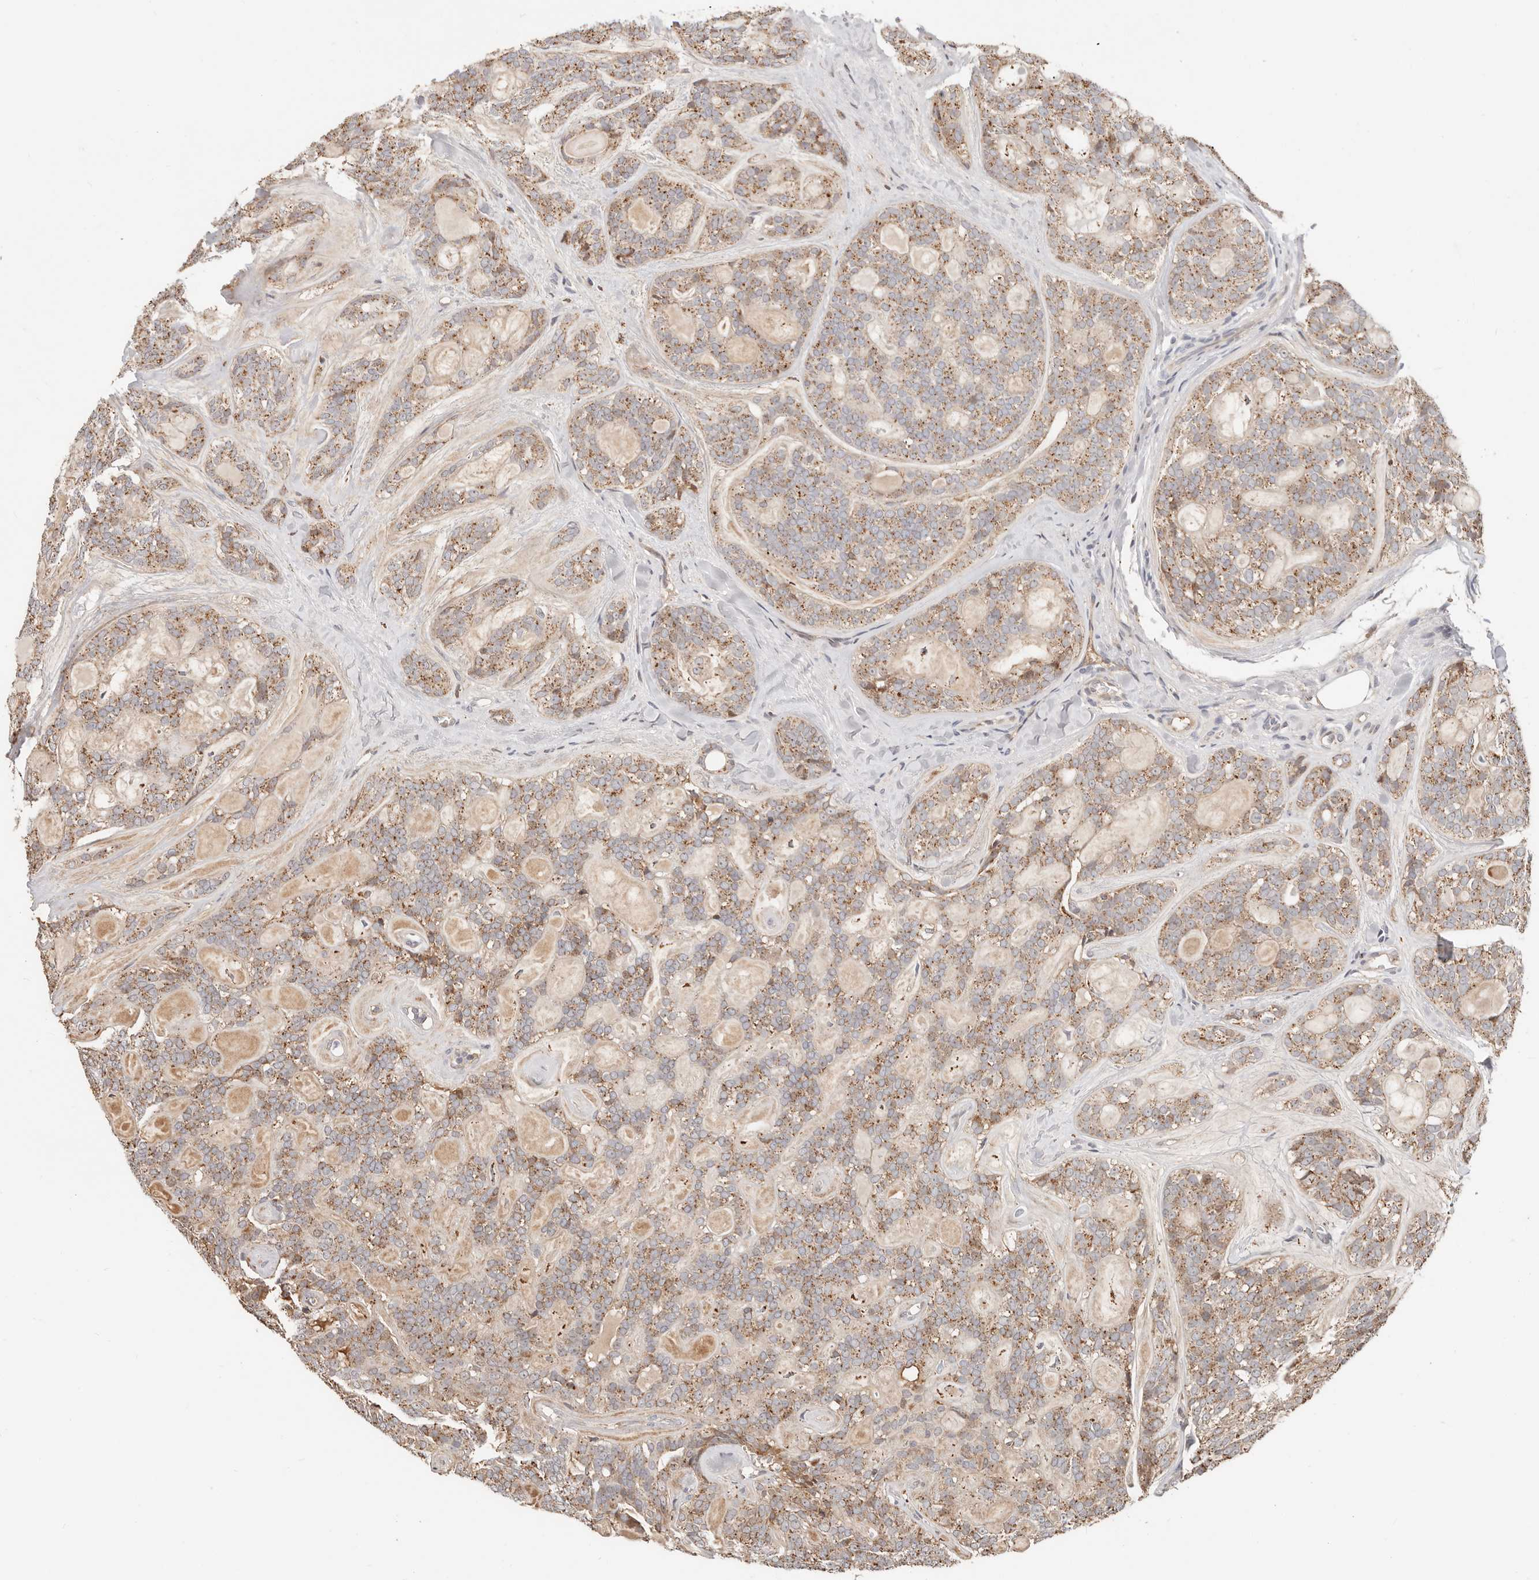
{"staining": {"intensity": "moderate", "quantity": ">75%", "location": "cytoplasmic/membranous"}, "tissue": "head and neck cancer", "cell_type": "Tumor cells", "image_type": "cancer", "snomed": [{"axis": "morphology", "description": "Adenocarcinoma, NOS"}, {"axis": "topography", "description": "Head-Neck"}], "caption": "Human head and neck cancer stained with a brown dye reveals moderate cytoplasmic/membranous positive positivity in about >75% of tumor cells.", "gene": "ZRANB1", "patient": {"sex": "male", "age": 66}}